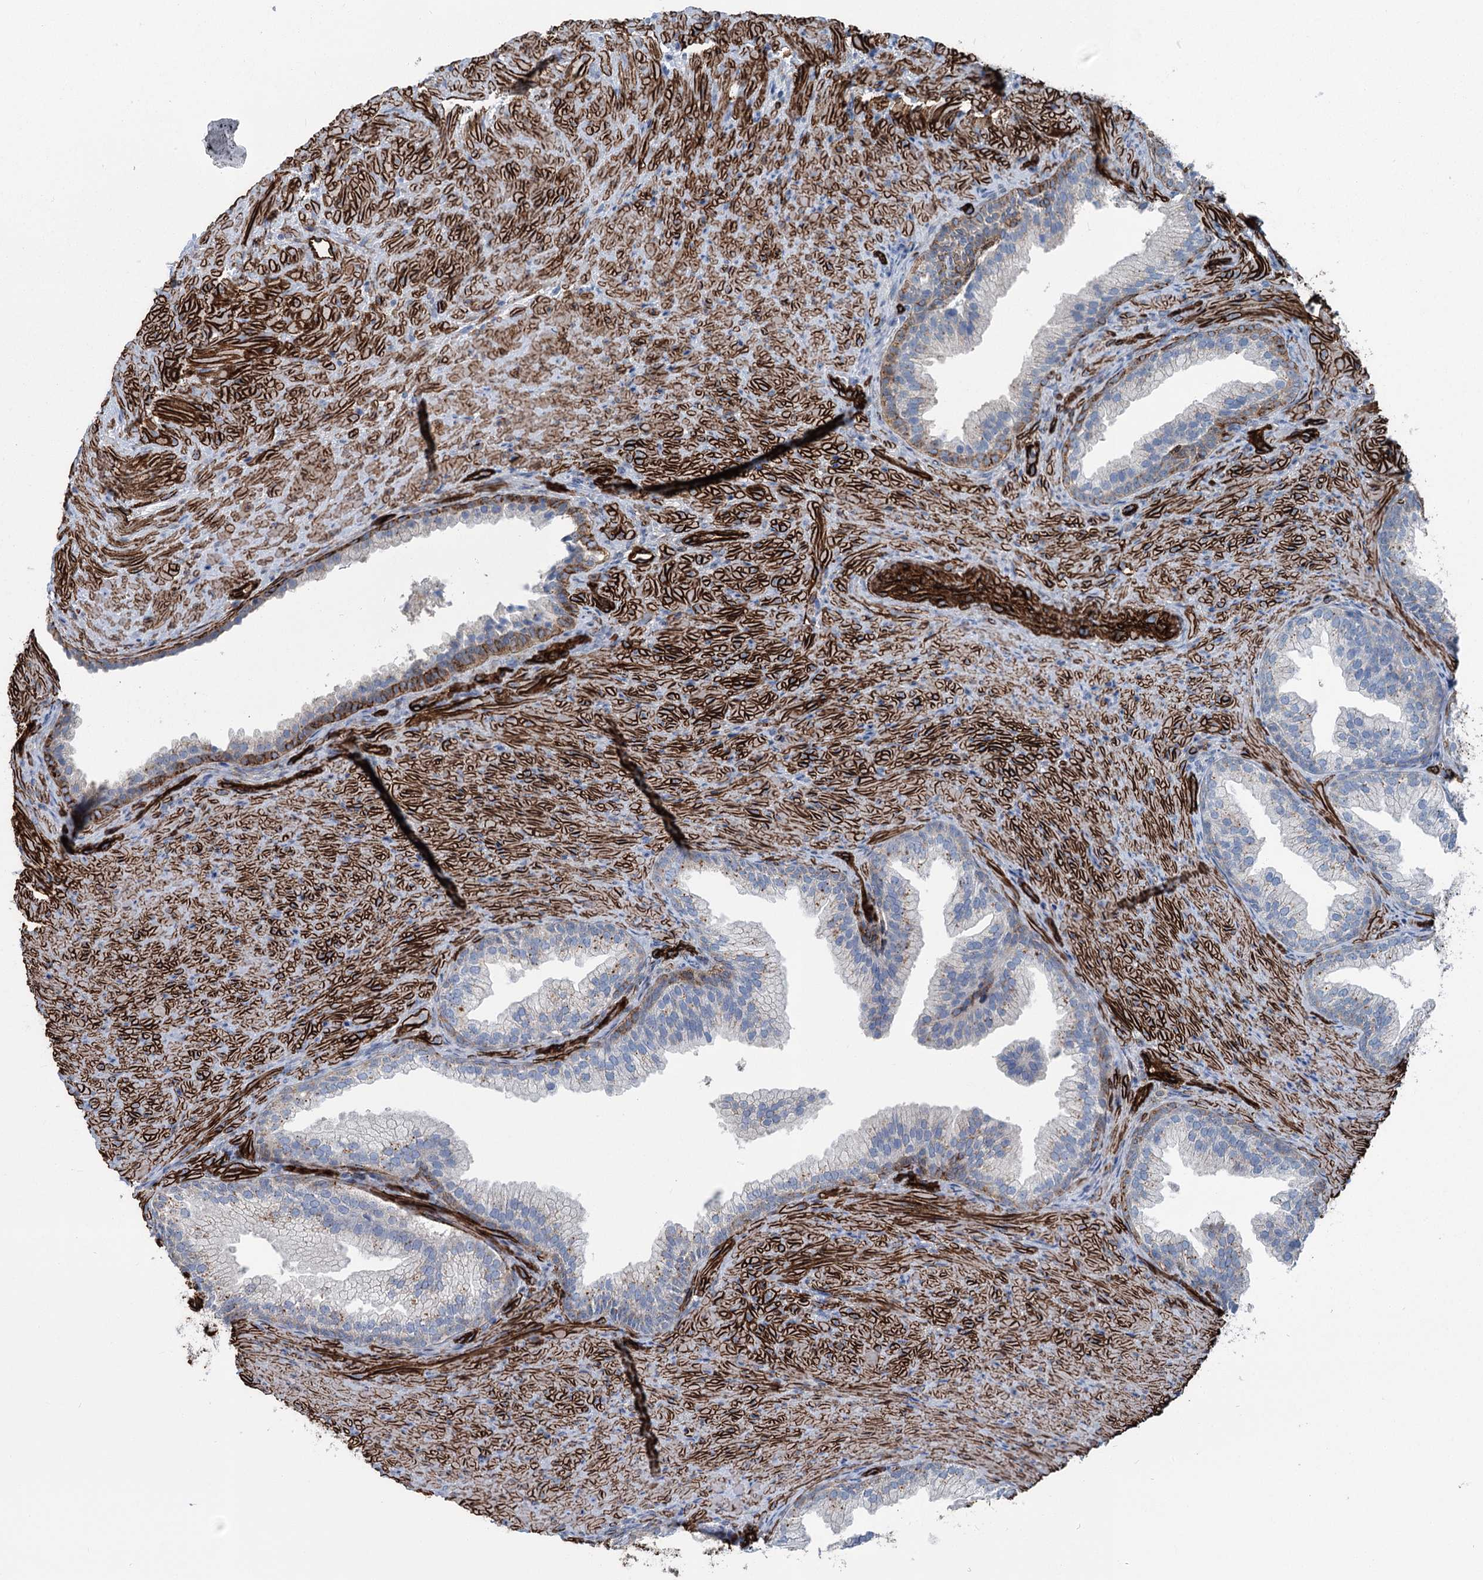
{"staining": {"intensity": "moderate", "quantity": "<25%", "location": "cytoplasmic/membranous"}, "tissue": "prostate", "cell_type": "Glandular cells", "image_type": "normal", "snomed": [{"axis": "morphology", "description": "Normal tissue, NOS"}, {"axis": "topography", "description": "Prostate"}], "caption": "Immunohistochemistry (IHC) of unremarkable prostate demonstrates low levels of moderate cytoplasmic/membranous positivity in about <25% of glandular cells. (Brightfield microscopy of DAB IHC at high magnification).", "gene": "IQSEC1", "patient": {"sex": "male", "age": 76}}